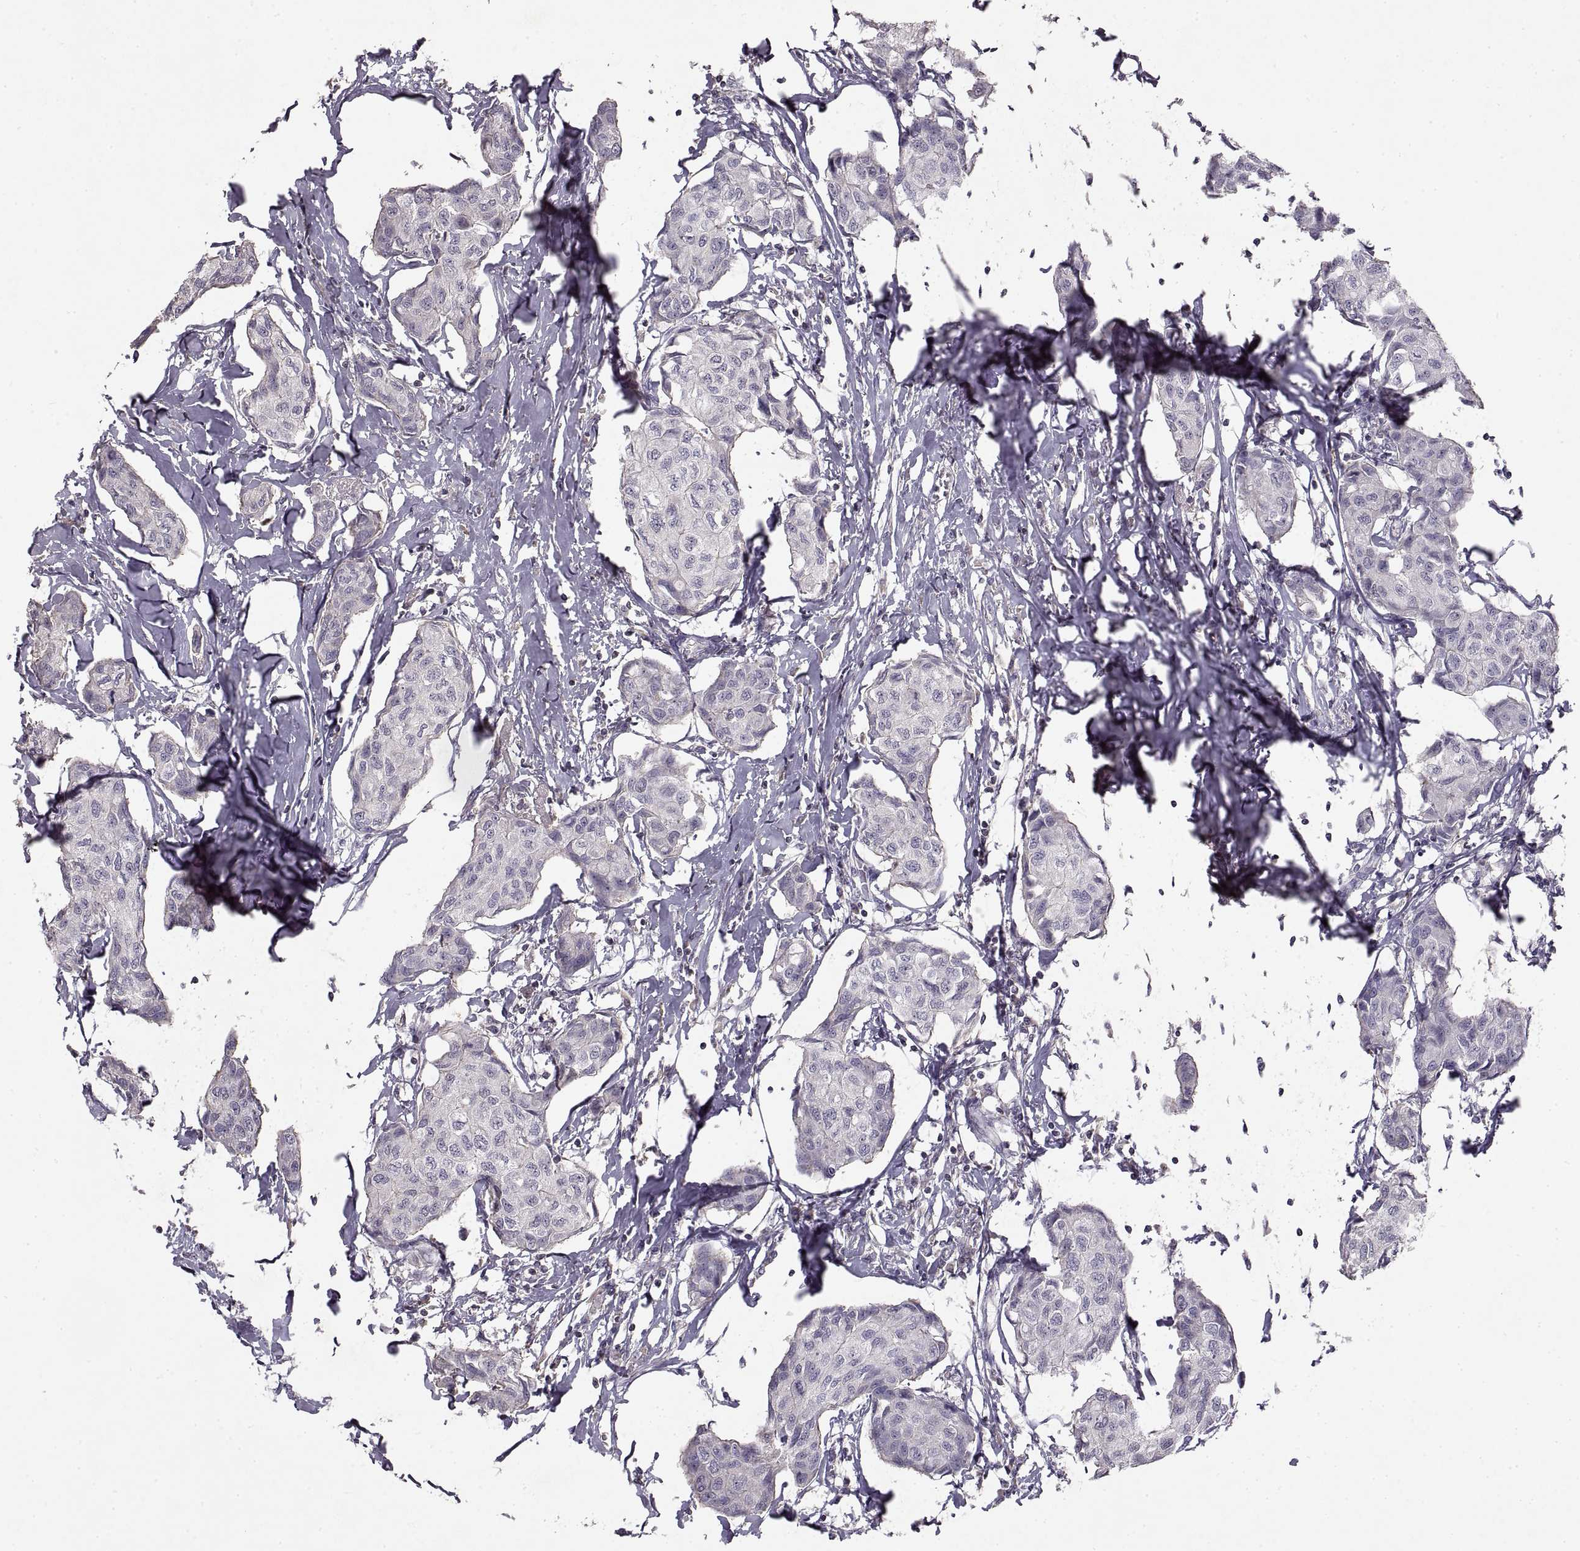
{"staining": {"intensity": "negative", "quantity": "none", "location": "none"}, "tissue": "breast cancer", "cell_type": "Tumor cells", "image_type": "cancer", "snomed": [{"axis": "morphology", "description": "Duct carcinoma"}, {"axis": "topography", "description": "Breast"}], "caption": "Immunohistochemistry (IHC) micrograph of neoplastic tissue: intraductal carcinoma (breast) stained with DAB (3,3'-diaminobenzidine) displays no significant protein positivity in tumor cells. (Stains: DAB (3,3'-diaminobenzidine) immunohistochemistry with hematoxylin counter stain, Microscopy: brightfield microscopy at high magnification).", "gene": "ADAM11", "patient": {"sex": "female", "age": 80}}